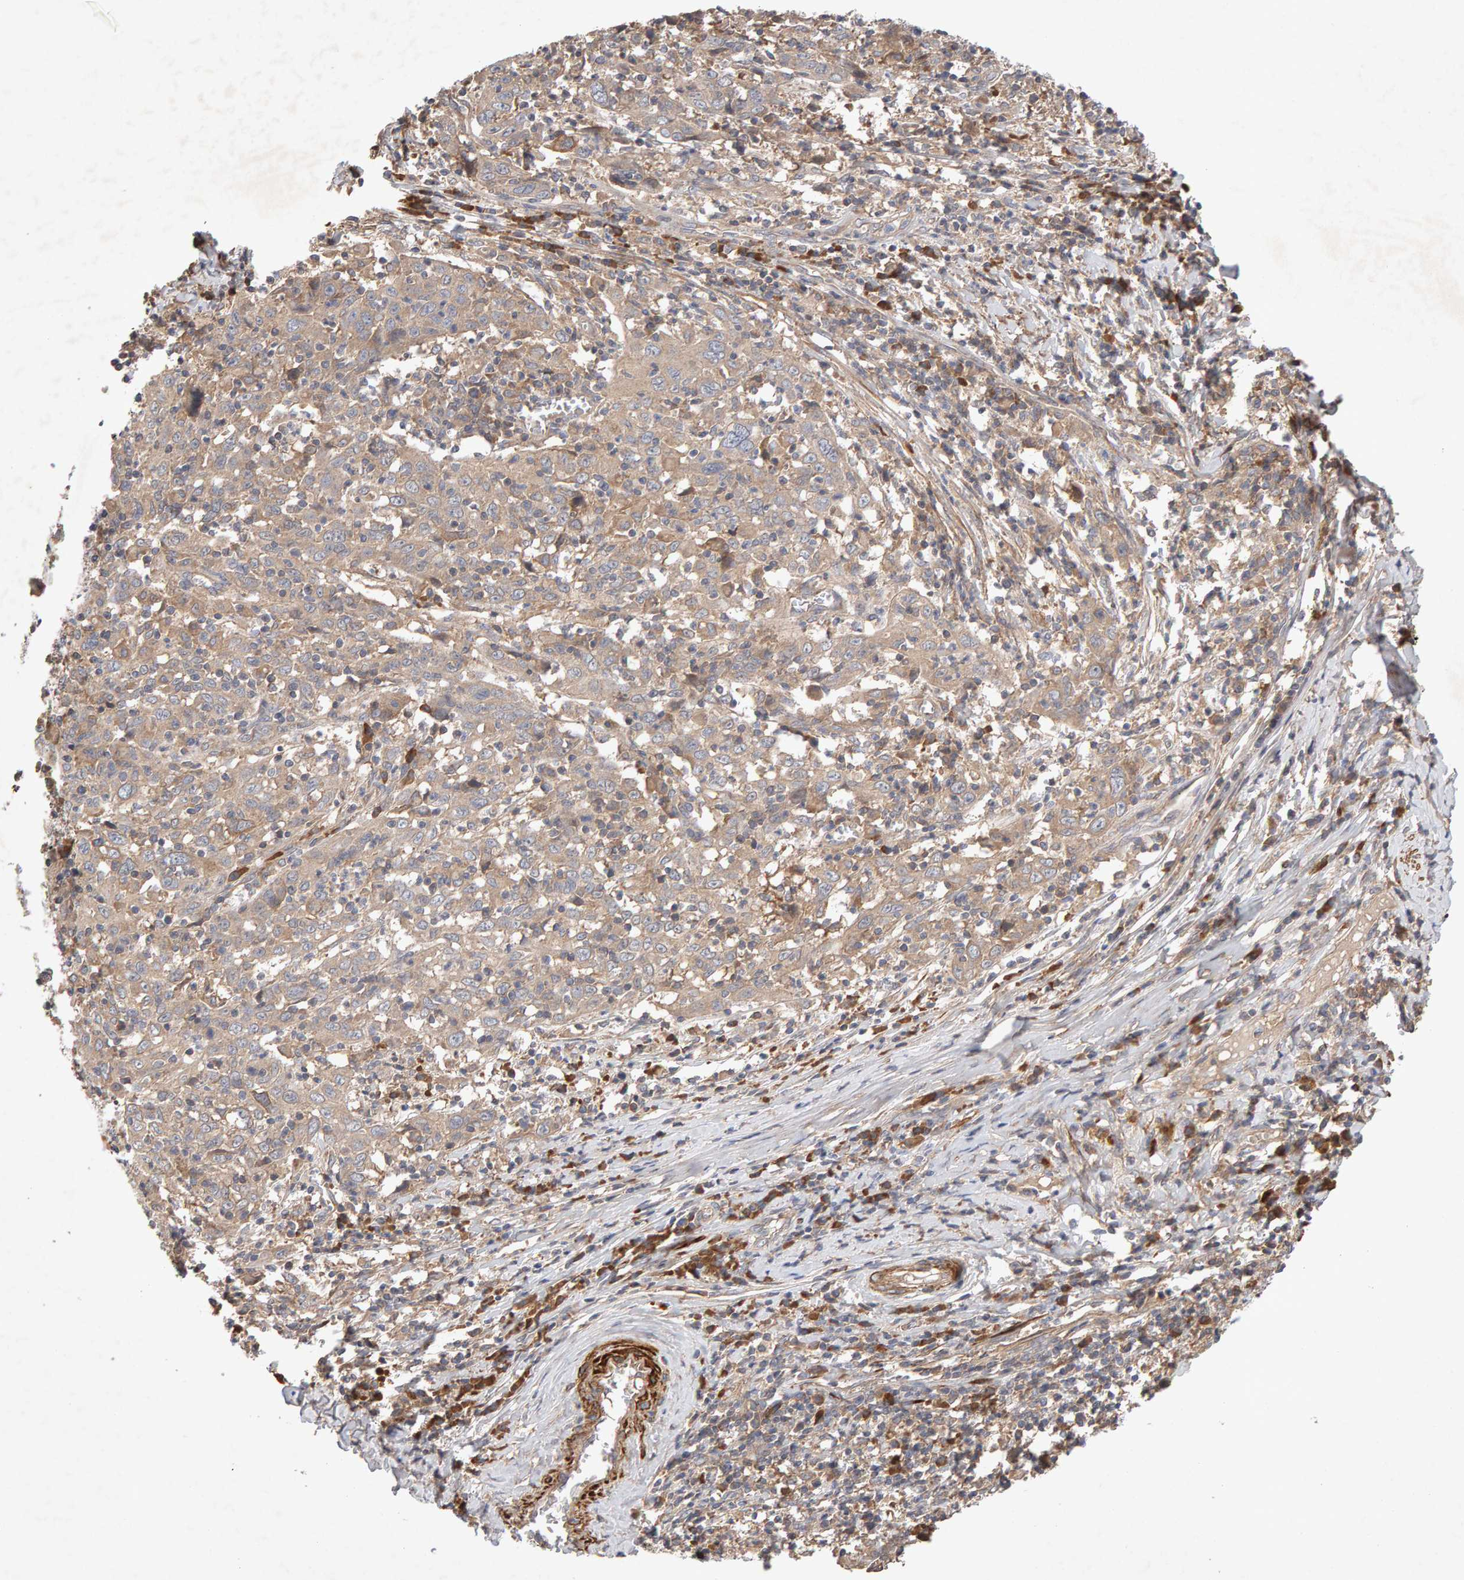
{"staining": {"intensity": "weak", "quantity": ">75%", "location": "cytoplasmic/membranous"}, "tissue": "cervical cancer", "cell_type": "Tumor cells", "image_type": "cancer", "snomed": [{"axis": "morphology", "description": "Squamous cell carcinoma, NOS"}, {"axis": "topography", "description": "Cervix"}], "caption": "Brown immunohistochemical staining in human squamous cell carcinoma (cervical) shows weak cytoplasmic/membranous staining in approximately >75% of tumor cells.", "gene": "RNF19A", "patient": {"sex": "female", "age": 46}}